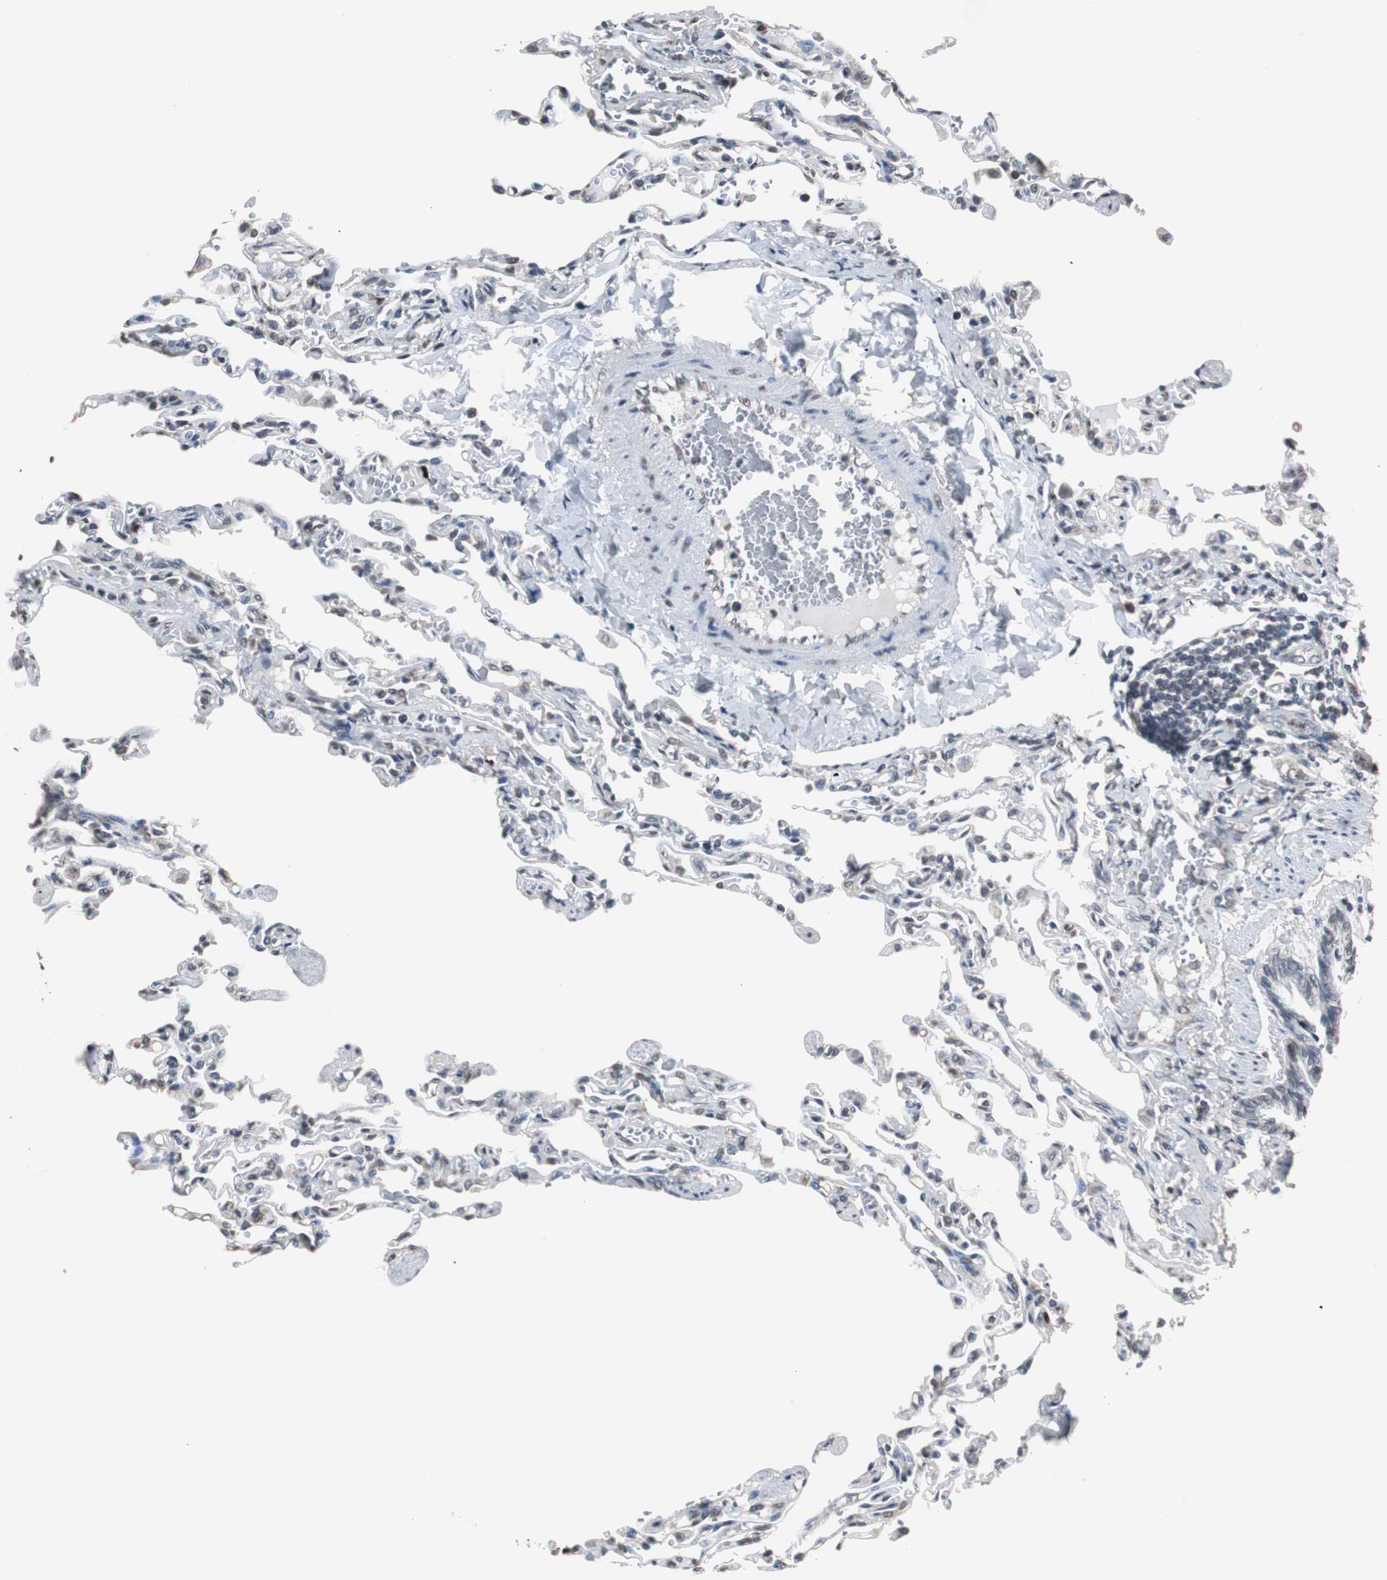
{"staining": {"intensity": "weak", "quantity": "25%-75%", "location": "nuclear"}, "tissue": "lung", "cell_type": "Alveolar cells", "image_type": "normal", "snomed": [{"axis": "morphology", "description": "Normal tissue, NOS"}, {"axis": "topography", "description": "Lung"}], "caption": "About 25%-75% of alveolar cells in normal lung exhibit weak nuclear protein positivity as visualized by brown immunohistochemical staining.", "gene": "TOP2A", "patient": {"sex": "male", "age": 21}}